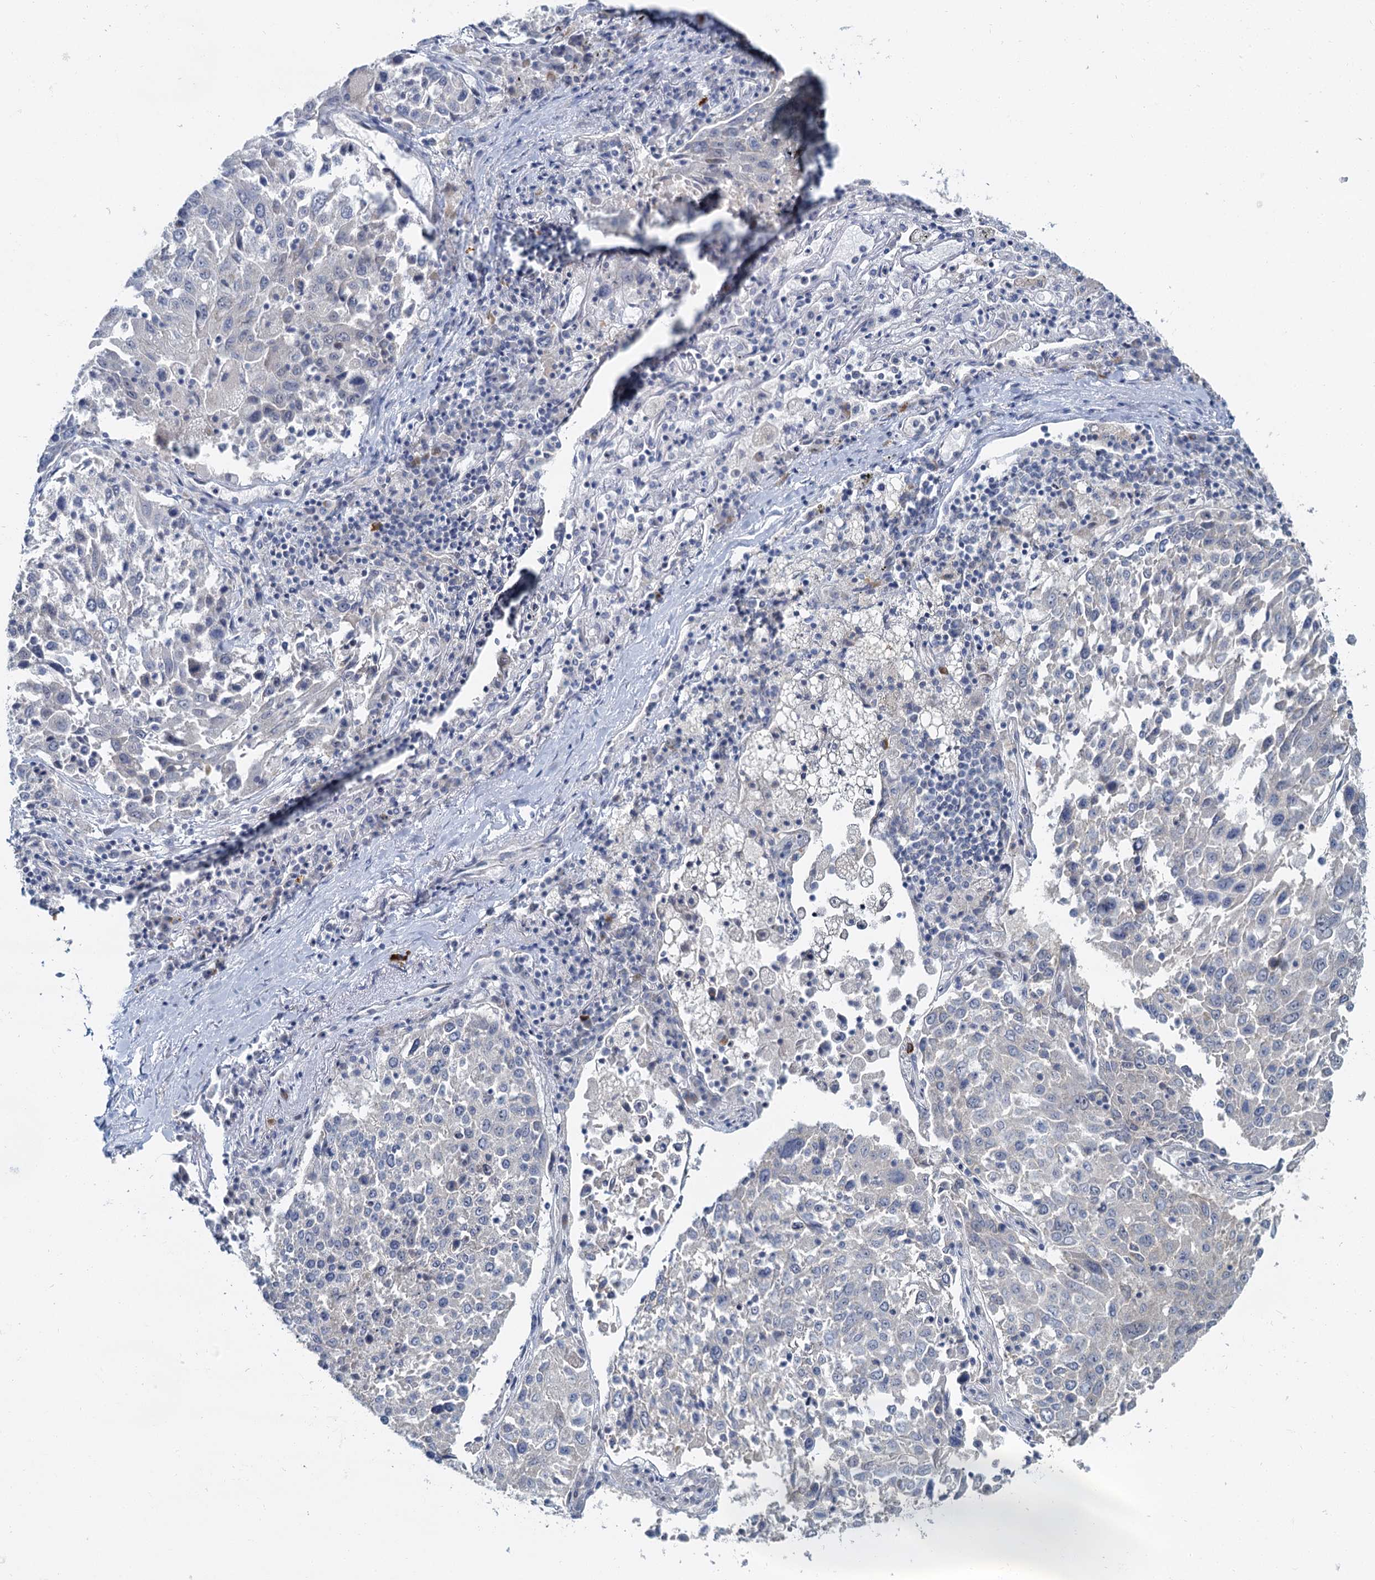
{"staining": {"intensity": "negative", "quantity": "none", "location": "none"}, "tissue": "lung cancer", "cell_type": "Tumor cells", "image_type": "cancer", "snomed": [{"axis": "morphology", "description": "Squamous cell carcinoma, NOS"}, {"axis": "topography", "description": "Lung"}], "caption": "The histopathology image demonstrates no staining of tumor cells in lung cancer.", "gene": "ACRBP", "patient": {"sex": "male", "age": 65}}